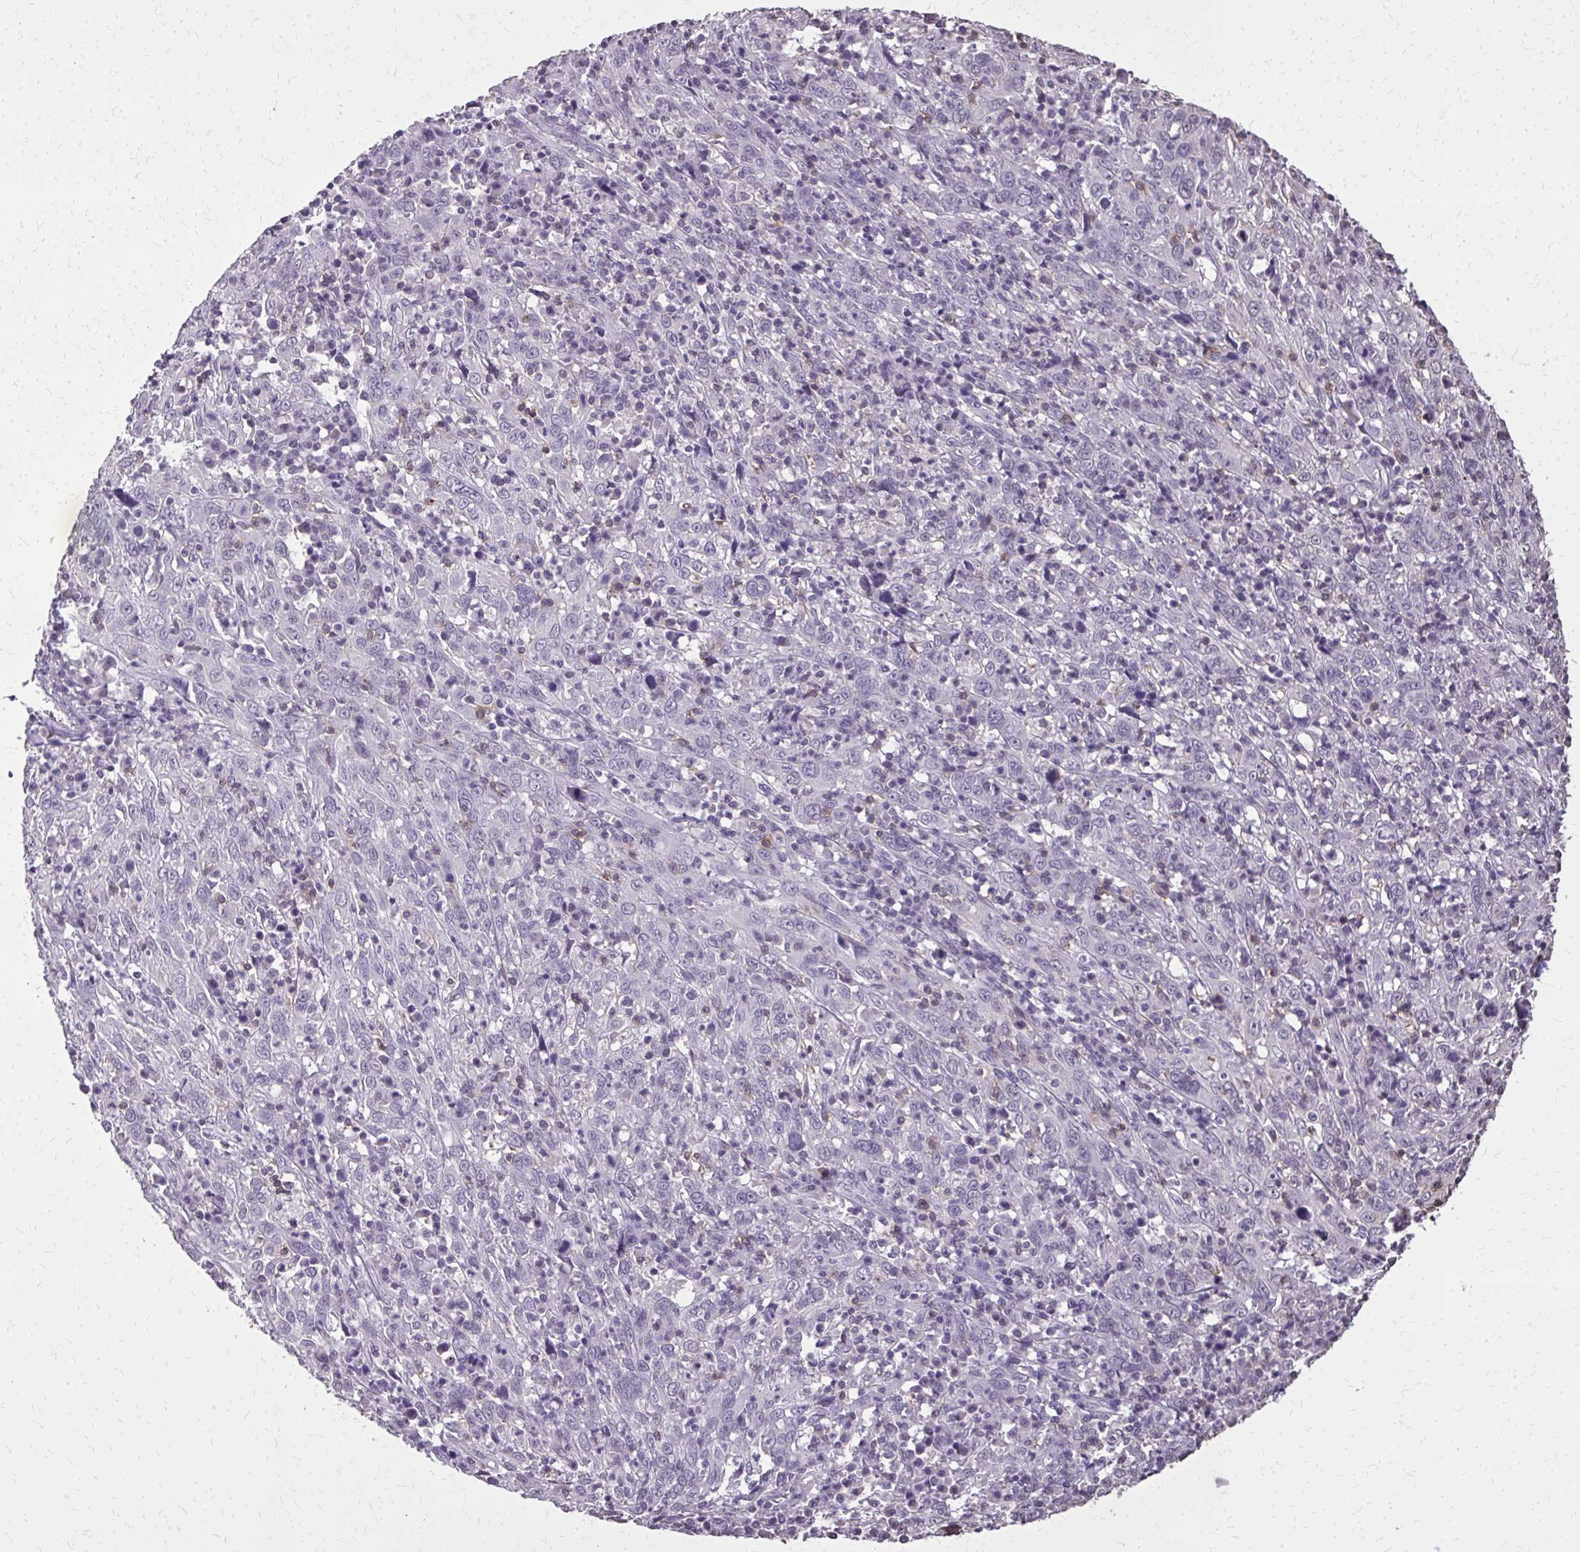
{"staining": {"intensity": "negative", "quantity": "none", "location": "none"}, "tissue": "cervical cancer", "cell_type": "Tumor cells", "image_type": "cancer", "snomed": [{"axis": "morphology", "description": "Squamous cell carcinoma, NOS"}, {"axis": "topography", "description": "Cervix"}], "caption": "Tumor cells show no significant protein staining in squamous cell carcinoma (cervical). (DAB IHC with hematoxylin counter stain).", "gene": "AKAP5", "patient": {"sex": "female", "age": 46}}